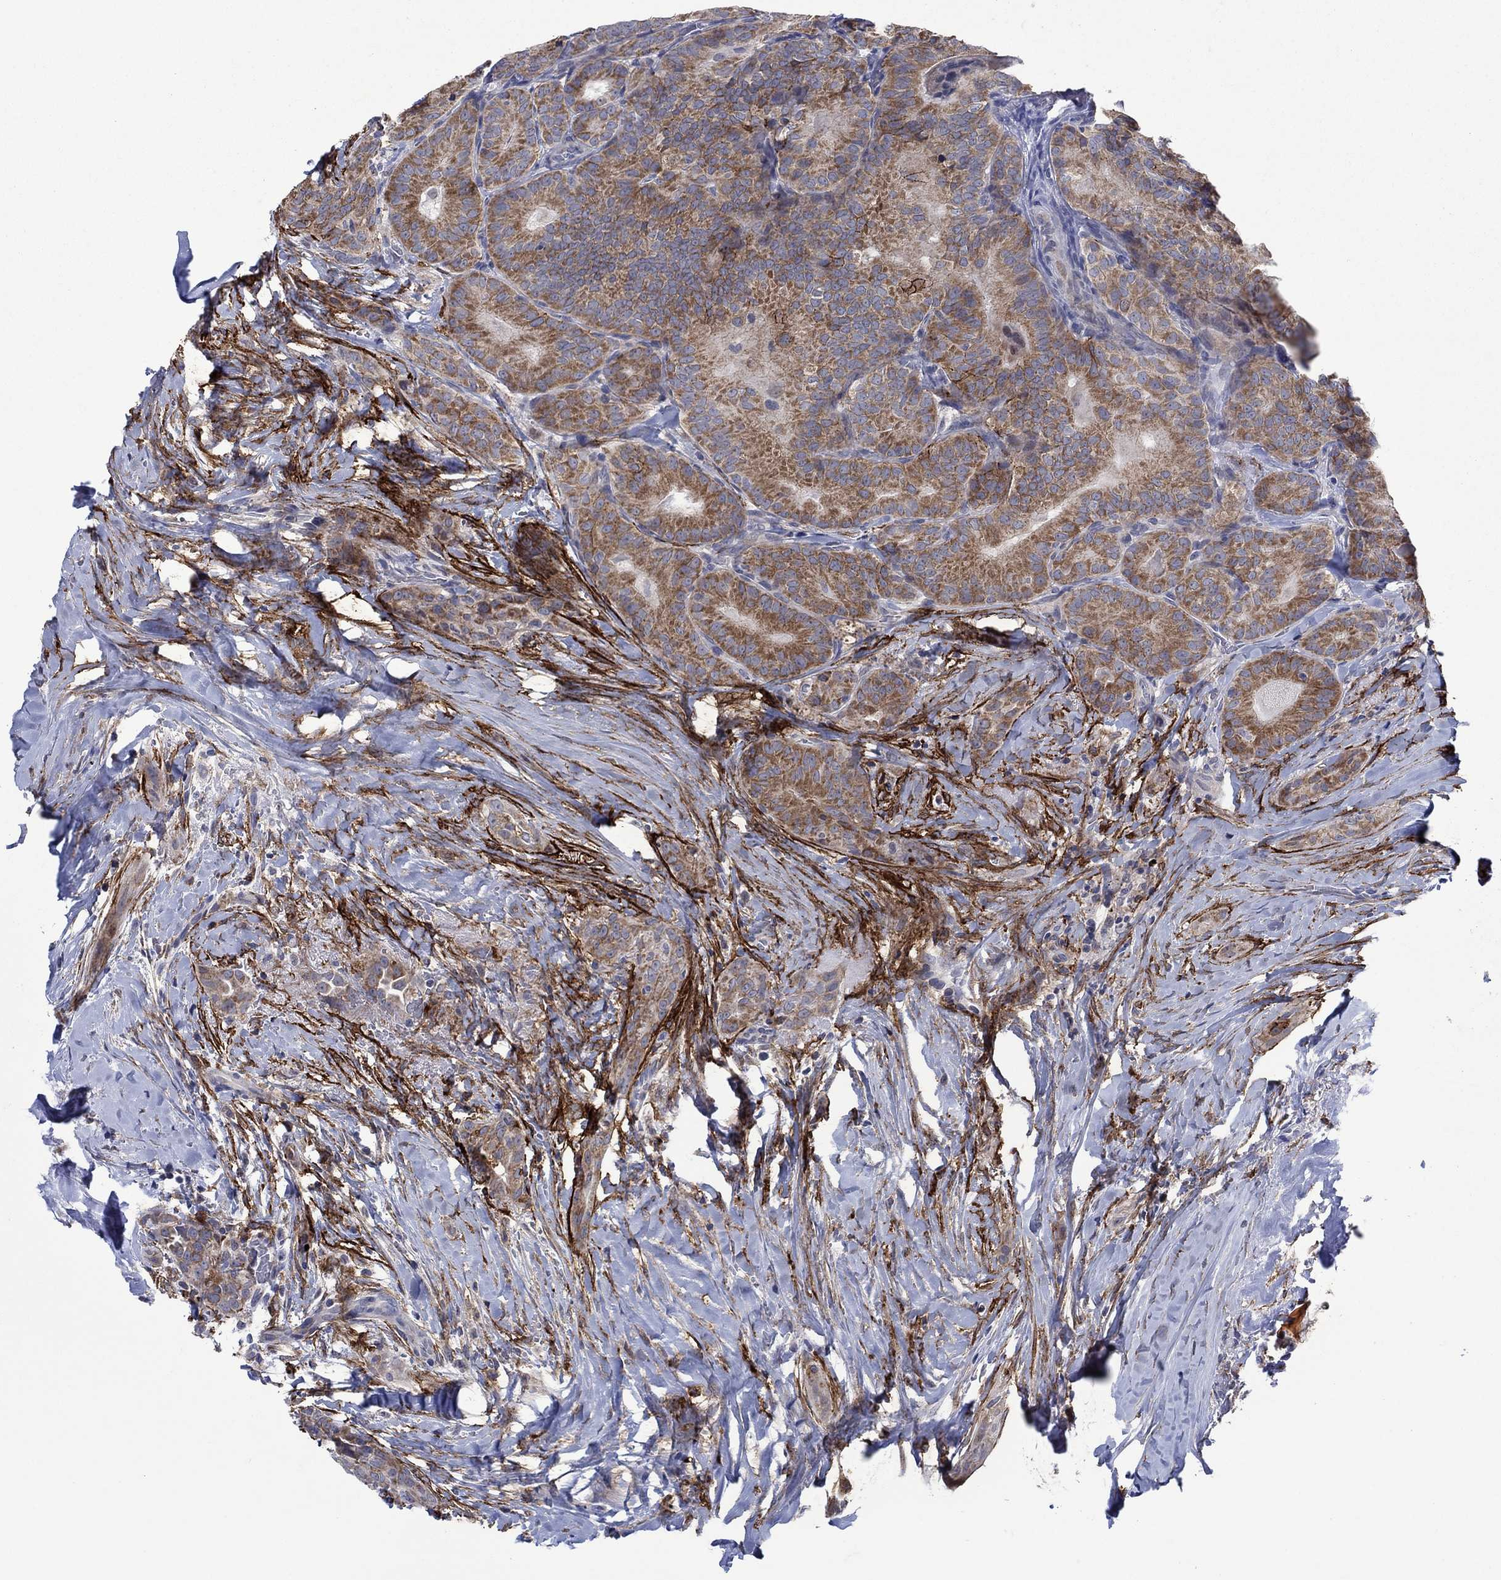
{"staining": {"intensity": "strong", "quantity": "<25%", "location": "cytoplasmic/membranous"}, "tissue": "thyroid cancer", "cell_type": "Tumor cells", "image_type": "cancer", "snomed": [{"axis": "morphology", "description": "Papillary adenocarcinoma, NOS"}, {"axis": "topography", "description": "Thyroid gland"}], "caption": "This histopathology image demonstrates thyroid papillary adenocarcinoma stained with immunohistochemistry (IHC) to label a protein in brown. The cytoplasmic/membranous of tumor cells show strong positivity for the protein. Nuclei are counter-stained blue.", "gene": "SDC1", "patient": {"sex": "male", "age": 61}}